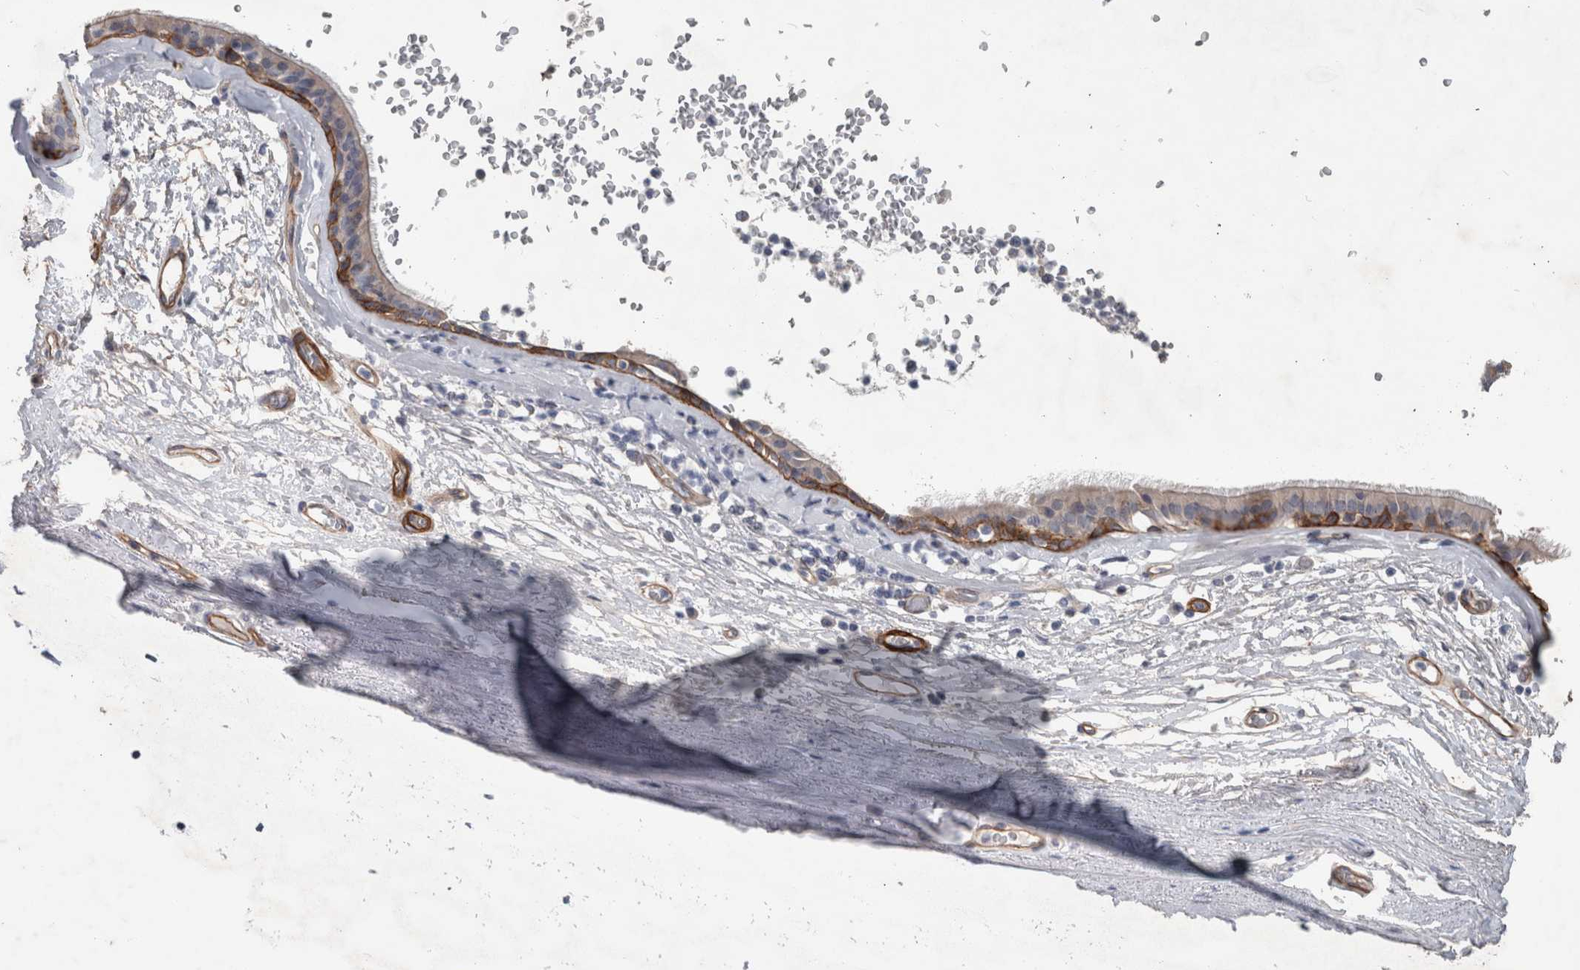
{"staining": {"intensity": "negative", "quantity": "none", "location": "none"}, "tissue": "adipose tissue", "cell_type": "Adipocytes", "image_type": "normal", "snomed": [{"axis": "morphology", "description": "Normal tissue, NOS"}, {"axis": "topography", "description": "Cartilage tissue"}], "caption": "Human adipose tissue stained for a protein using immunohistochemistry reveals no expression in adipocytes.", "gene": "BCAM", "patient": {"sex": "female", "age": 63}}